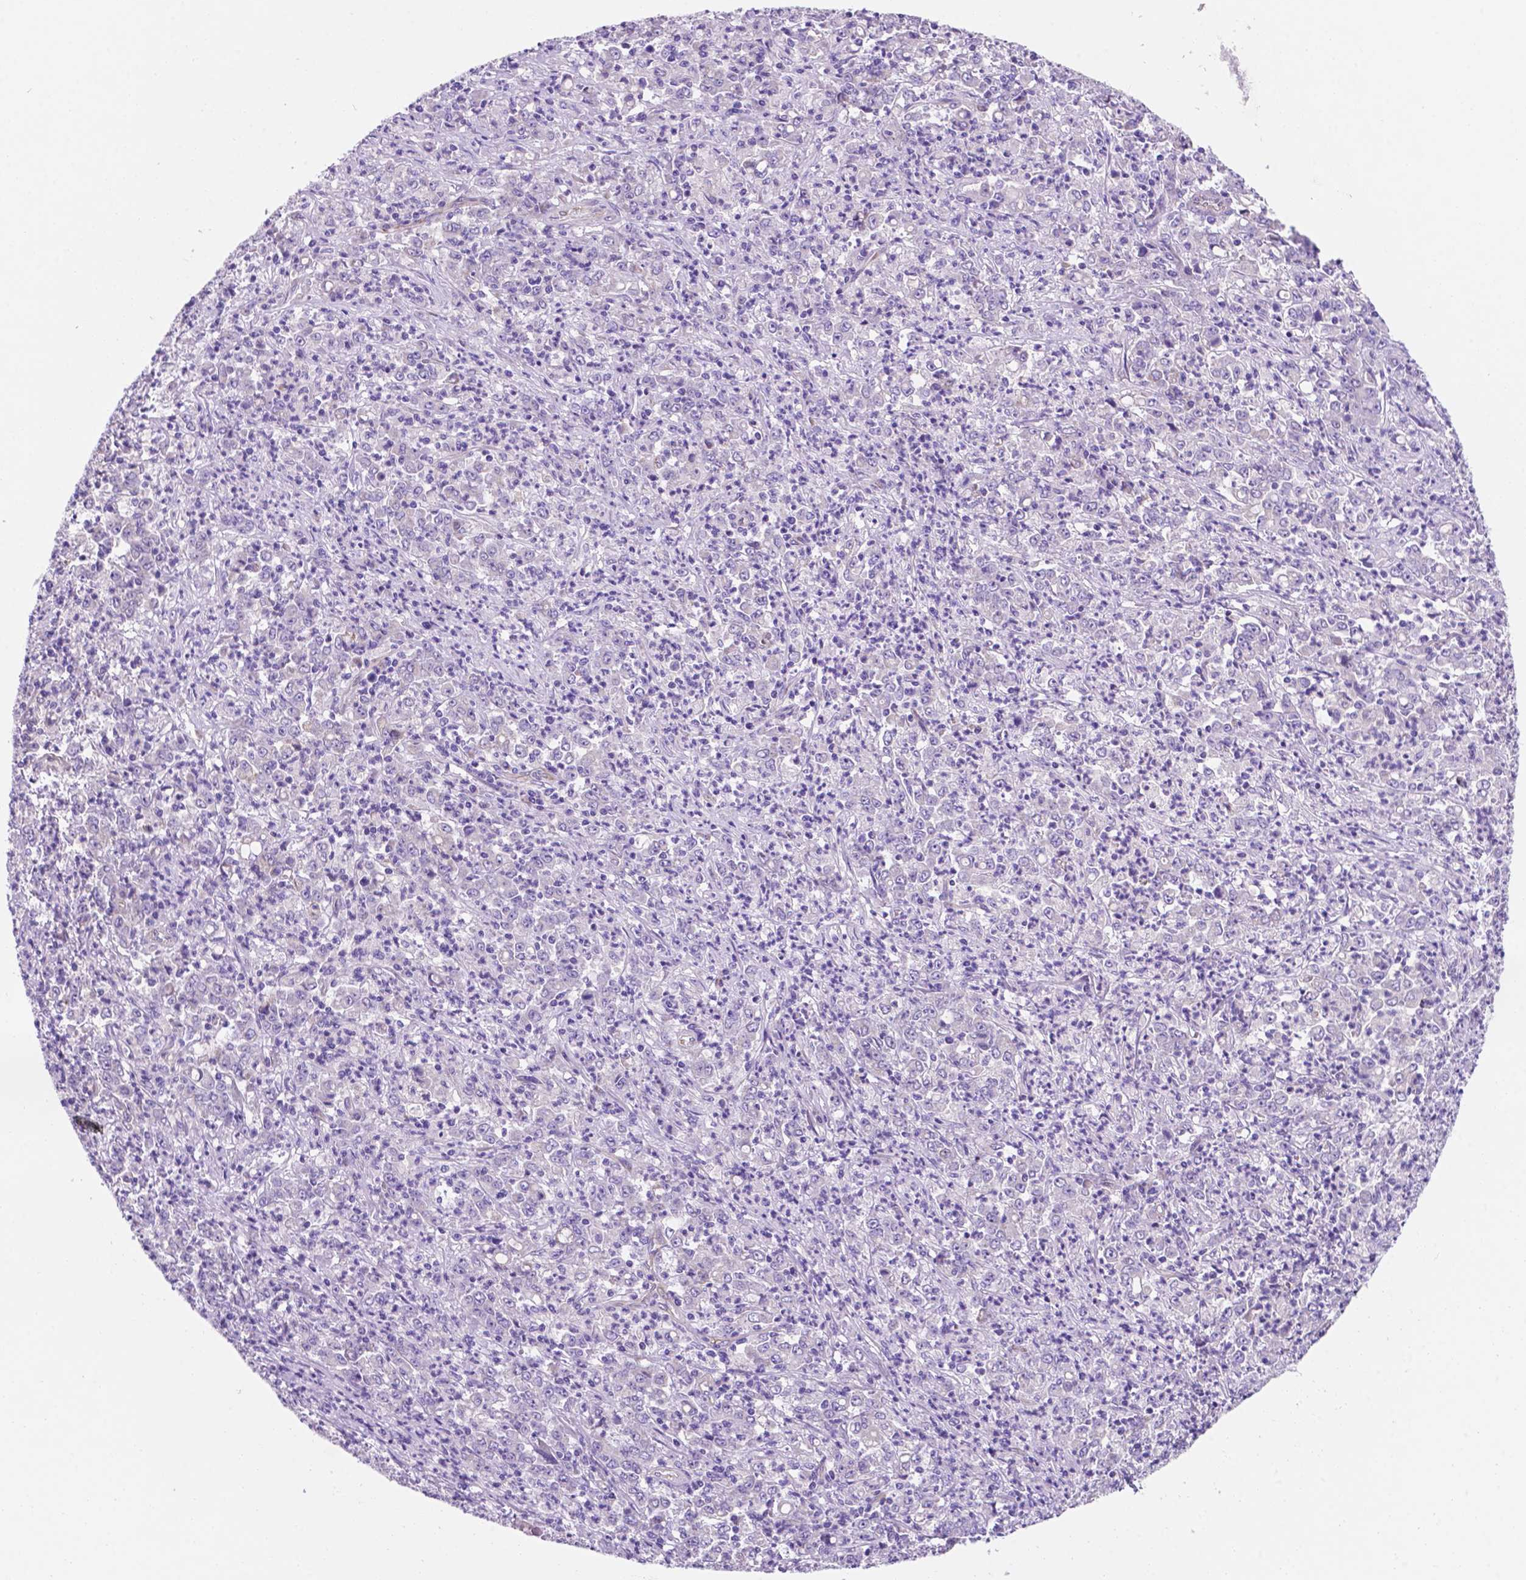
{"staining": {"intensity": "negative", "quantity": "none", "location": "none"}, "tissue": "stomach cancer", "cell_type": "Tumor cells", "image_type": "cancer", "snomed": [{"axis": "morphology", "description": "Adenocarcinoma, NOS"}, {"axis": "topography", "description": "Stomach, lower"}], "caption": "Tumor cells show no significant protein expression in stomach cancer.", "gene": "CEACAM7", "patient": {"sex": "female", "age": 71}}